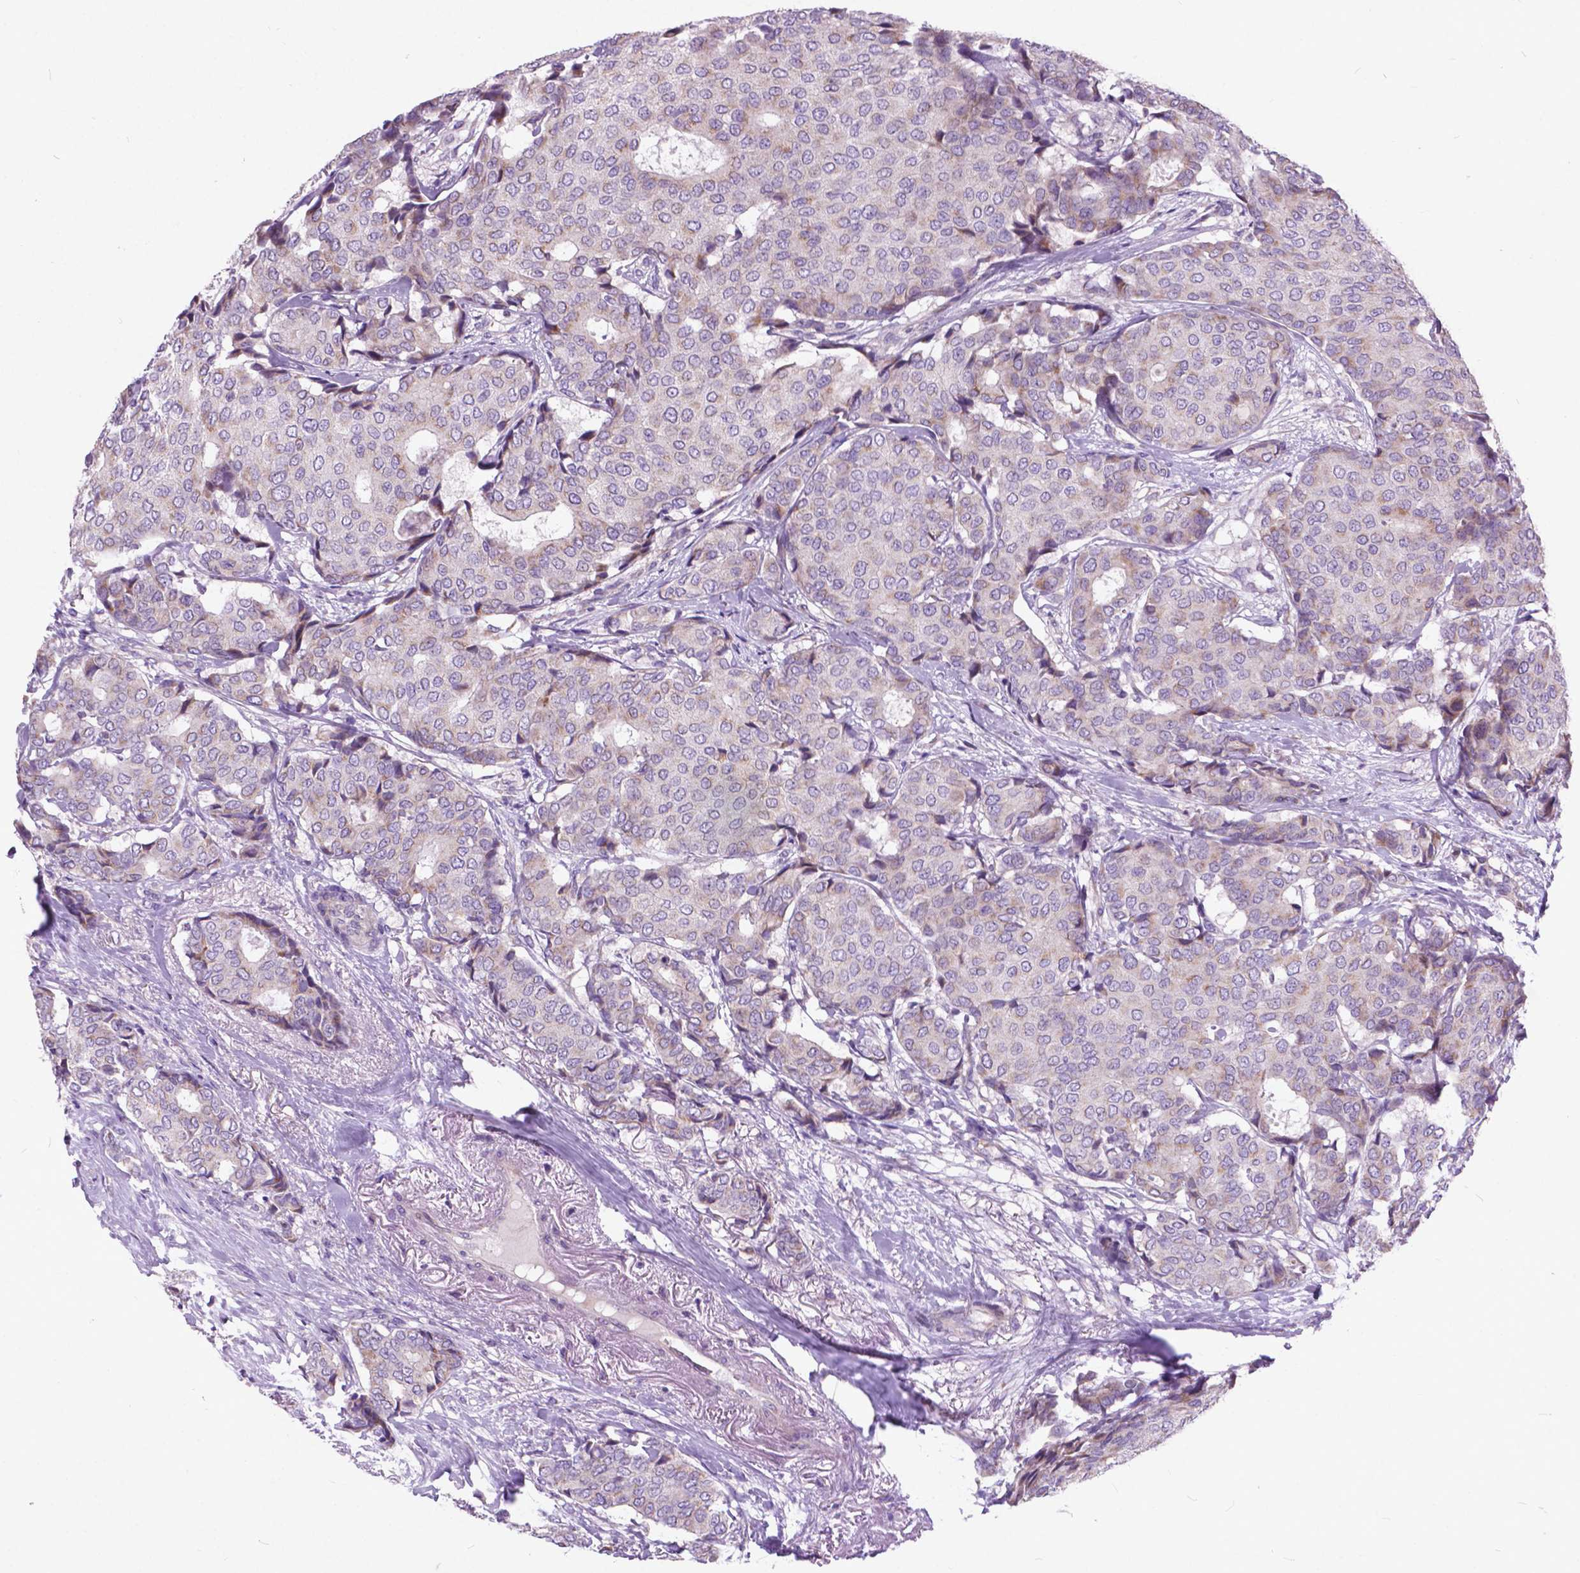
{"staining": {"intensity": "weak", "quantity": "<25%", "location": "cytoplasmic/membranous"}, "tissue": "breast cancer", "cell_type": "Tumor cells", "image_type": "cancer", "snomed": [{"axis": "morphology", "description": "Duct carcinoma"}, {"axis": "topography", "description": "Breast"}], "caption": "The histopathology image shows no staining of tumor cells in breast invasive ductal carcinoma.", "gene": "ATG4D", "patient": {"sex": "female", "age": 75}}